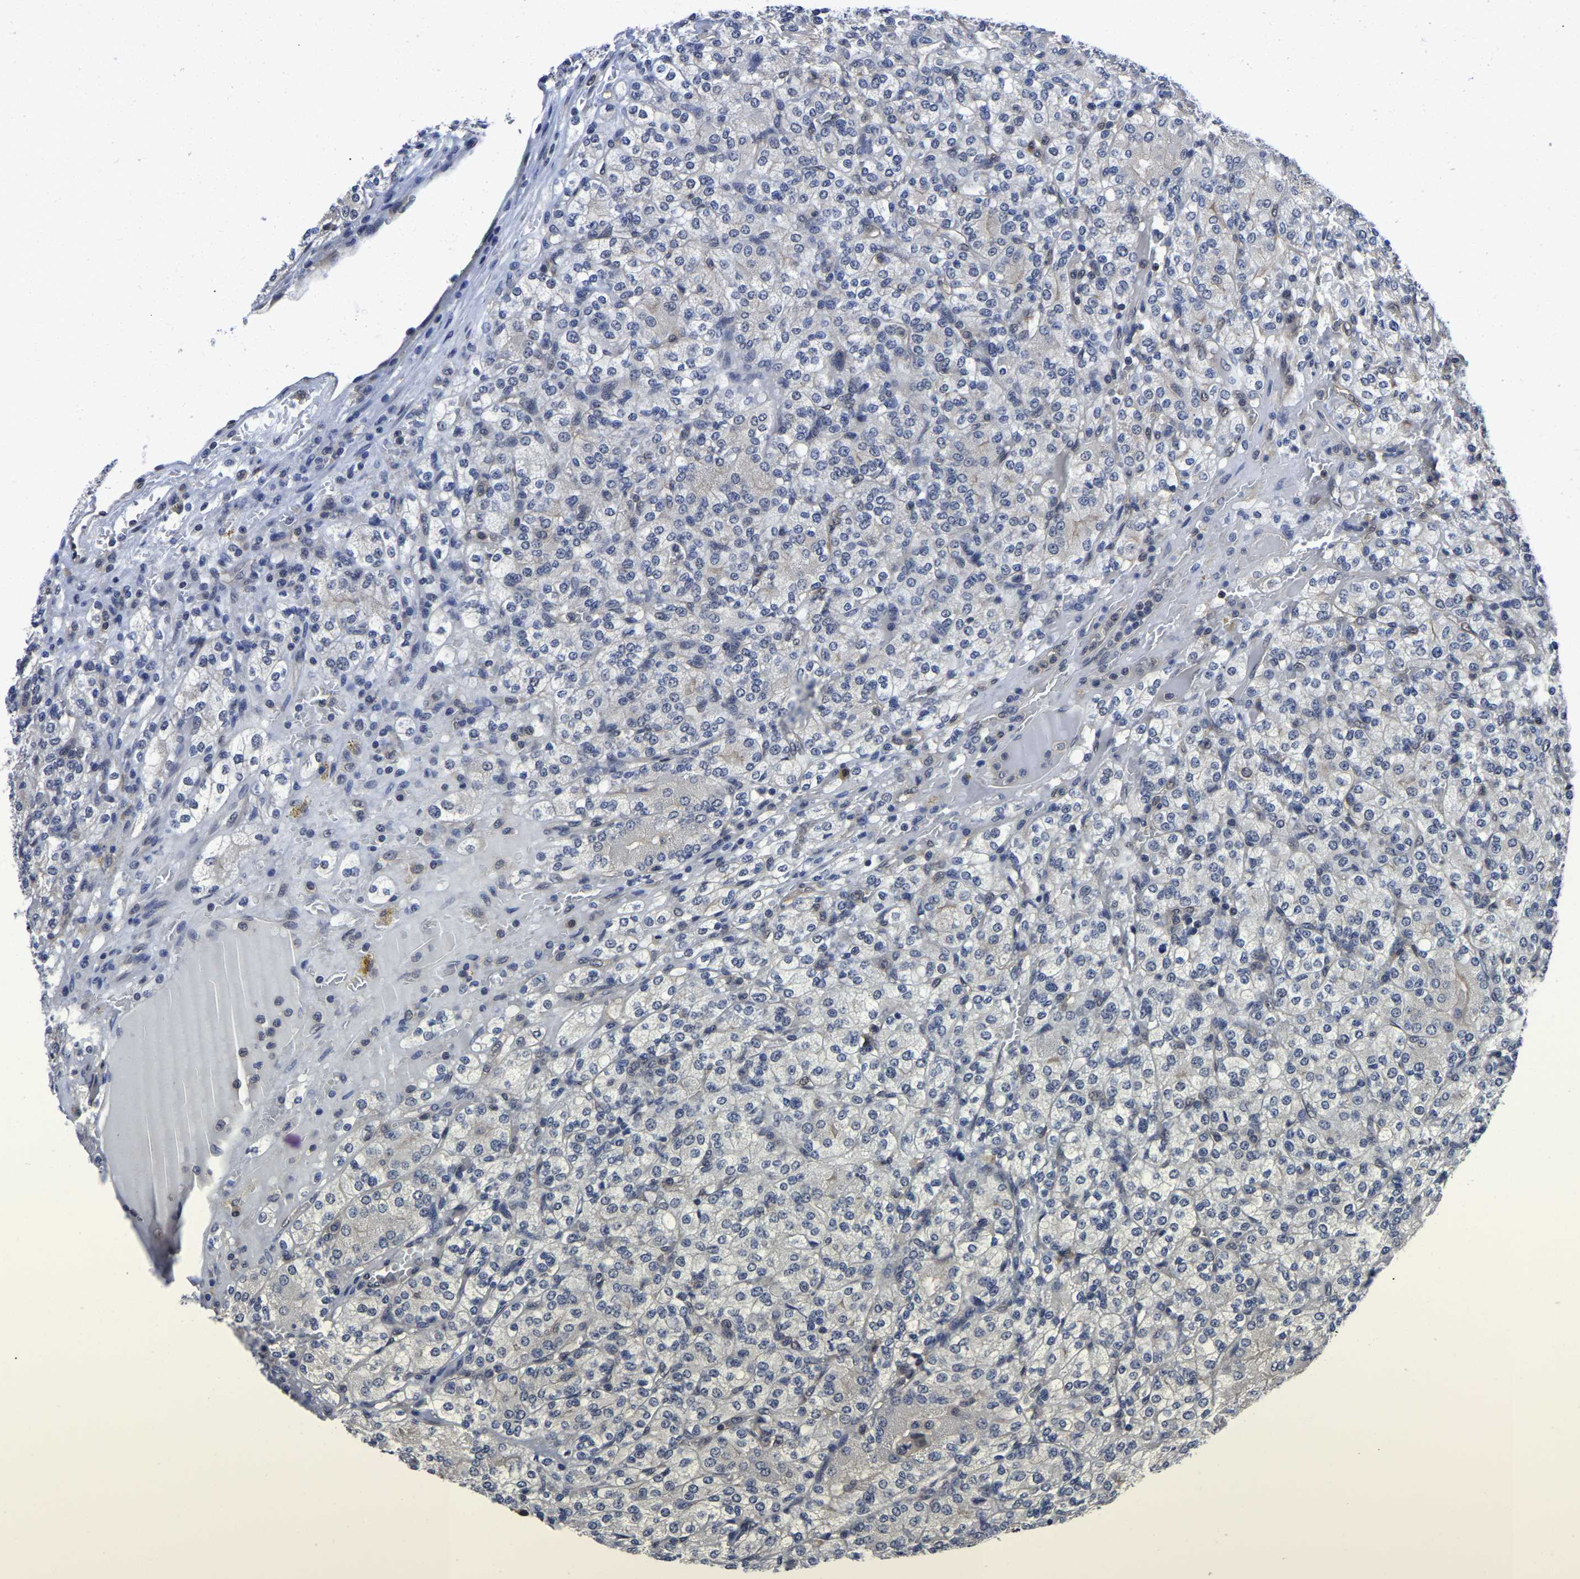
{"staining": {"intensity": "negative", "quantity": "none", "location": "none"}, "tissue": "renal cancer", "cell_type": "Tumor cells", "image_type": "cancer", "snomed": [{"axis": "morphology", "description": "Adenocarcinoma, NOS"}, {"axis": "topography", "description": "Kidney"}], "caption": "A micrograph of human renal adenocarcinoma is negative for staining in tumor cells.", "gene": "MCOLN2", "patient": {"sex": "male", "age": 77}}